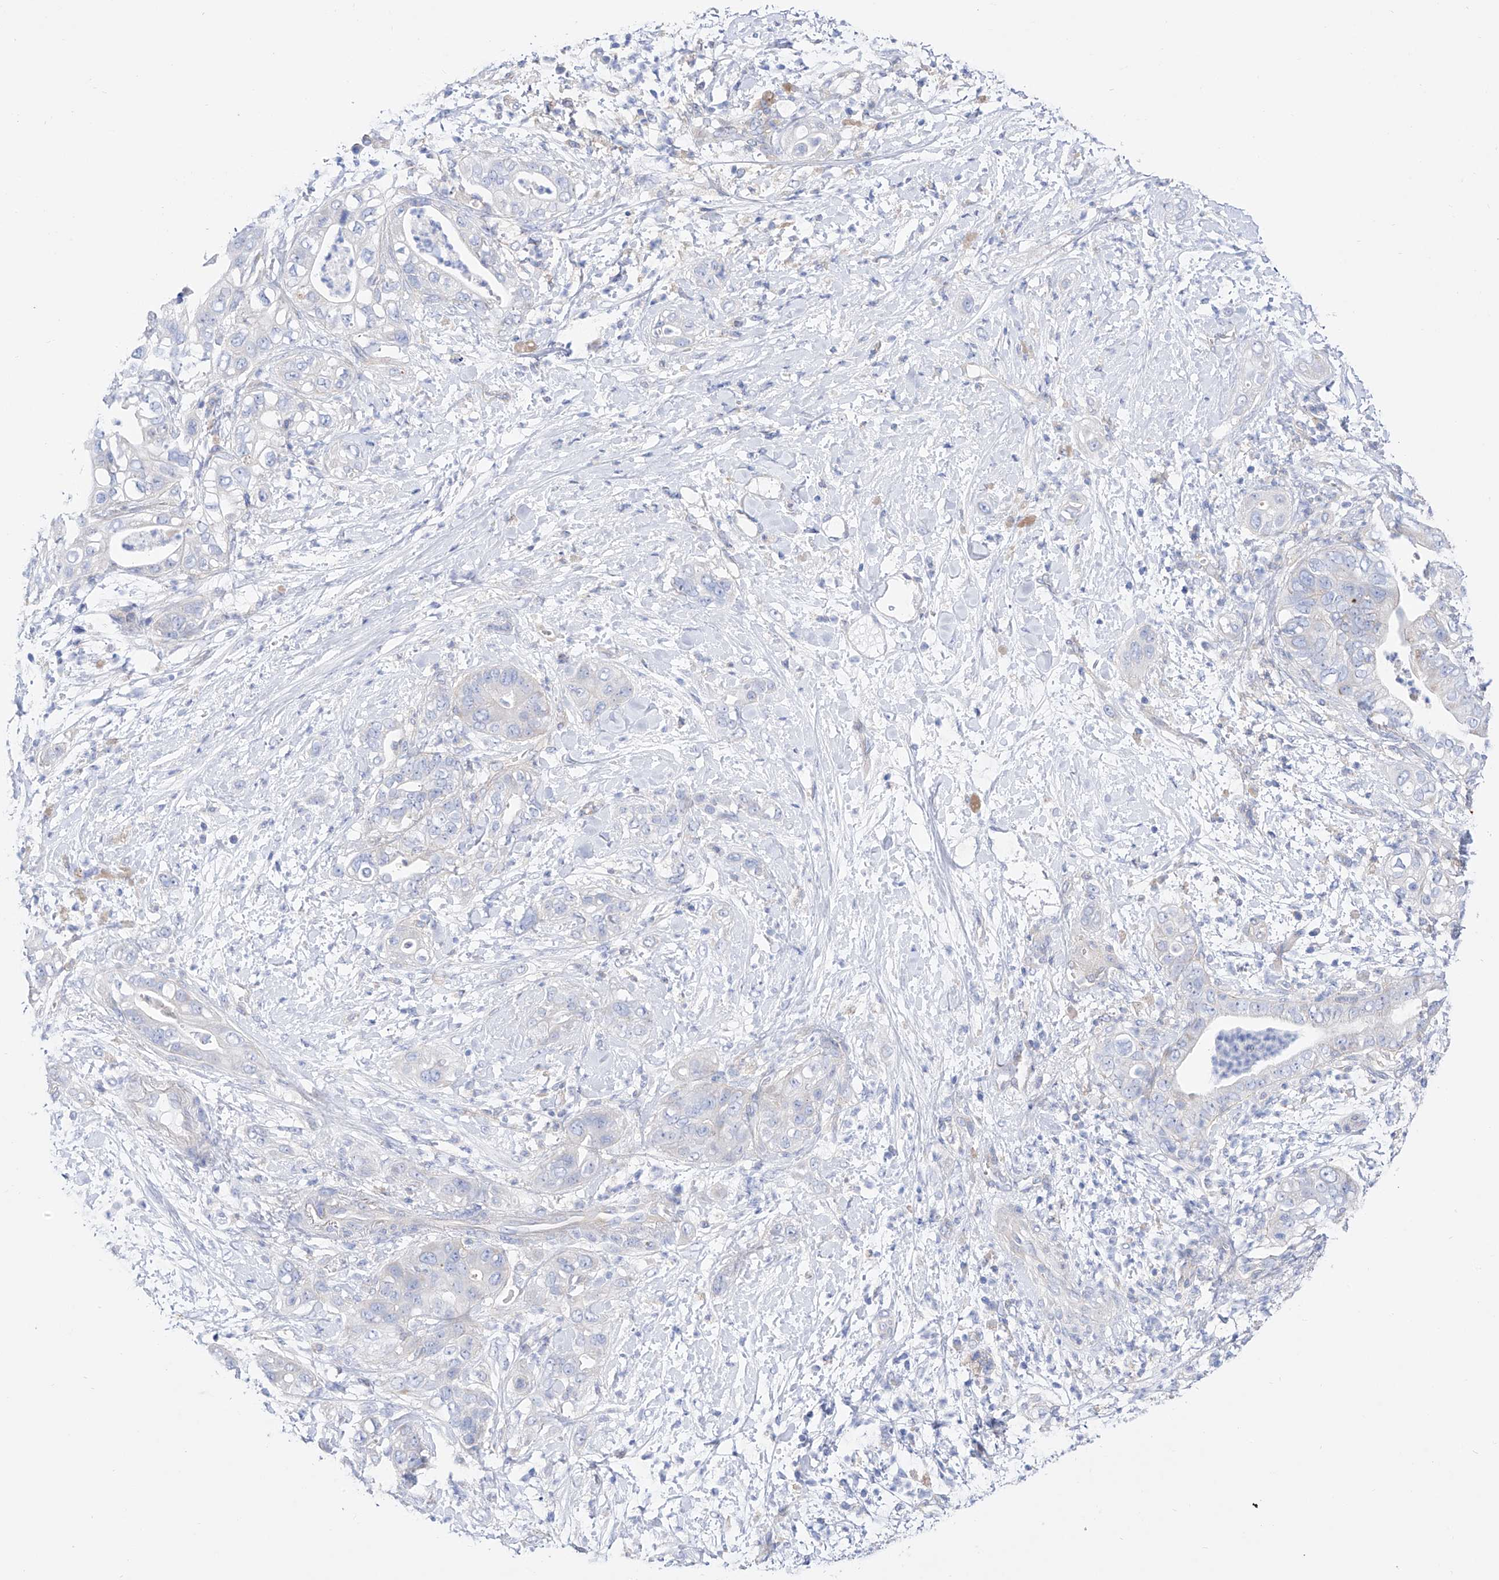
{"staining": {"intensity": "negative", "quantity": "none", "location": "none"}, "tissue": "pancreatic cancer", "cell_type": "Tumor cells", "image_type": "cancer", "snomed": [{"axis": "morphology", "description": "Adenocarcinoma, NOS"}, {"axis": "topography", "description": "Pancreas"}], "caption": "High power microscopy micrograph of an immunohistochemistry photomicrograph of pancreatic cancer, revealing no significant expression in tumor cells. (Brightfield microscopy of DAB (3,3'-diaminobenzidine) immunohistochemistry (IHC) at high magnification).", "gene": "ZNF653", "patient": {"sex": "female", "age": 78}}